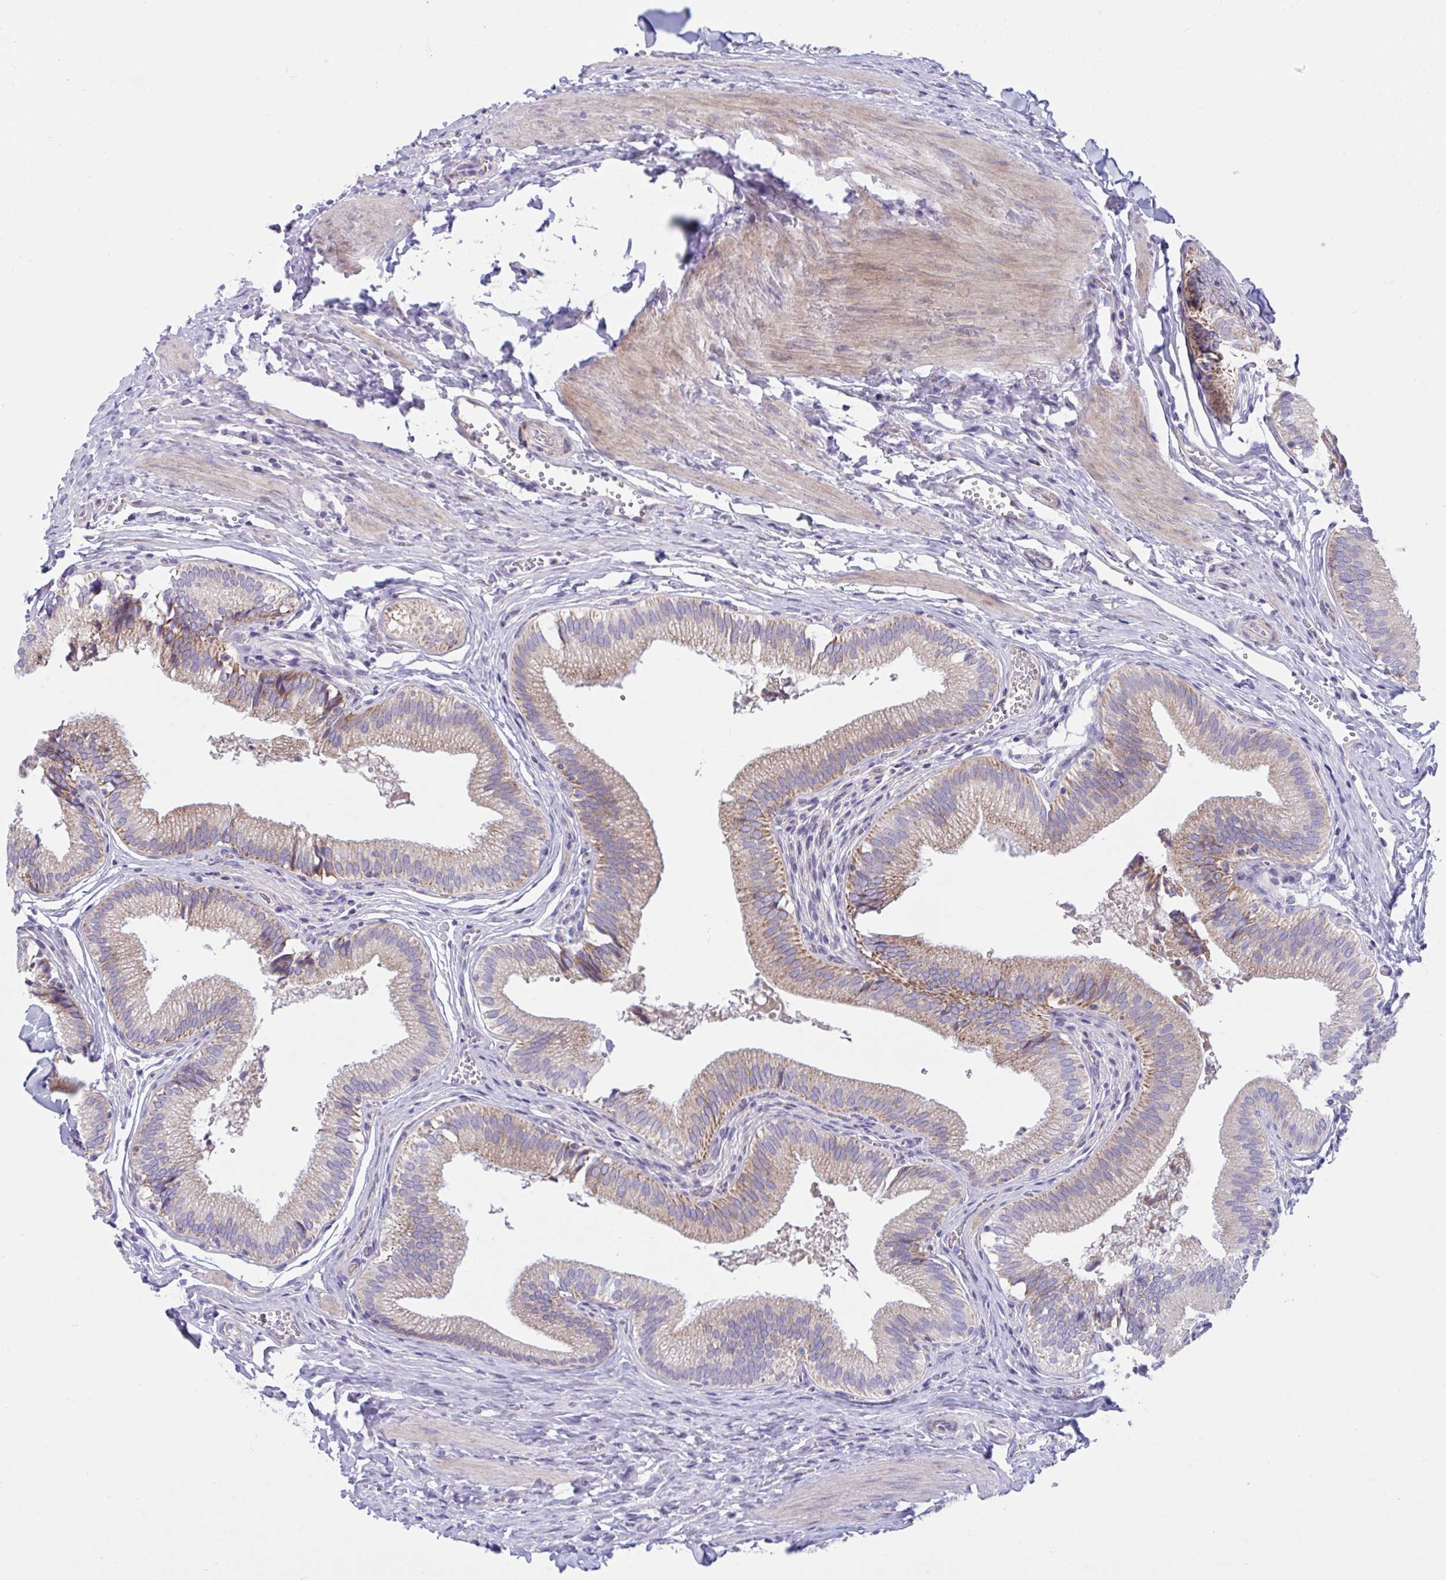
{"staining": {"intensity": "moderate", "quantity": ">75%", "location": "cytoplasmic/membranous"}, "tissue": "gallbladder", "cell_type": "Glandular cells", "image_type": "normal", "snomed": [{"axis": "morphology", "description": "Normal tissue, NOS"}, {"axis": "topography", "description": "Gallbladder"}, {"axis": "topography", "description": "Peripheral nerve tissue"}], "caption": "The histopathology image displays staining of unremarkable gallbladder, revealing moderate cytoplasmic/membranous protein staining (brown color) within glandular cells. (brown staining indicates protein expression, while blue staining denotes nuclei).", "gene": "DTX3", "patient": {"sex": "male", "age": 17}}